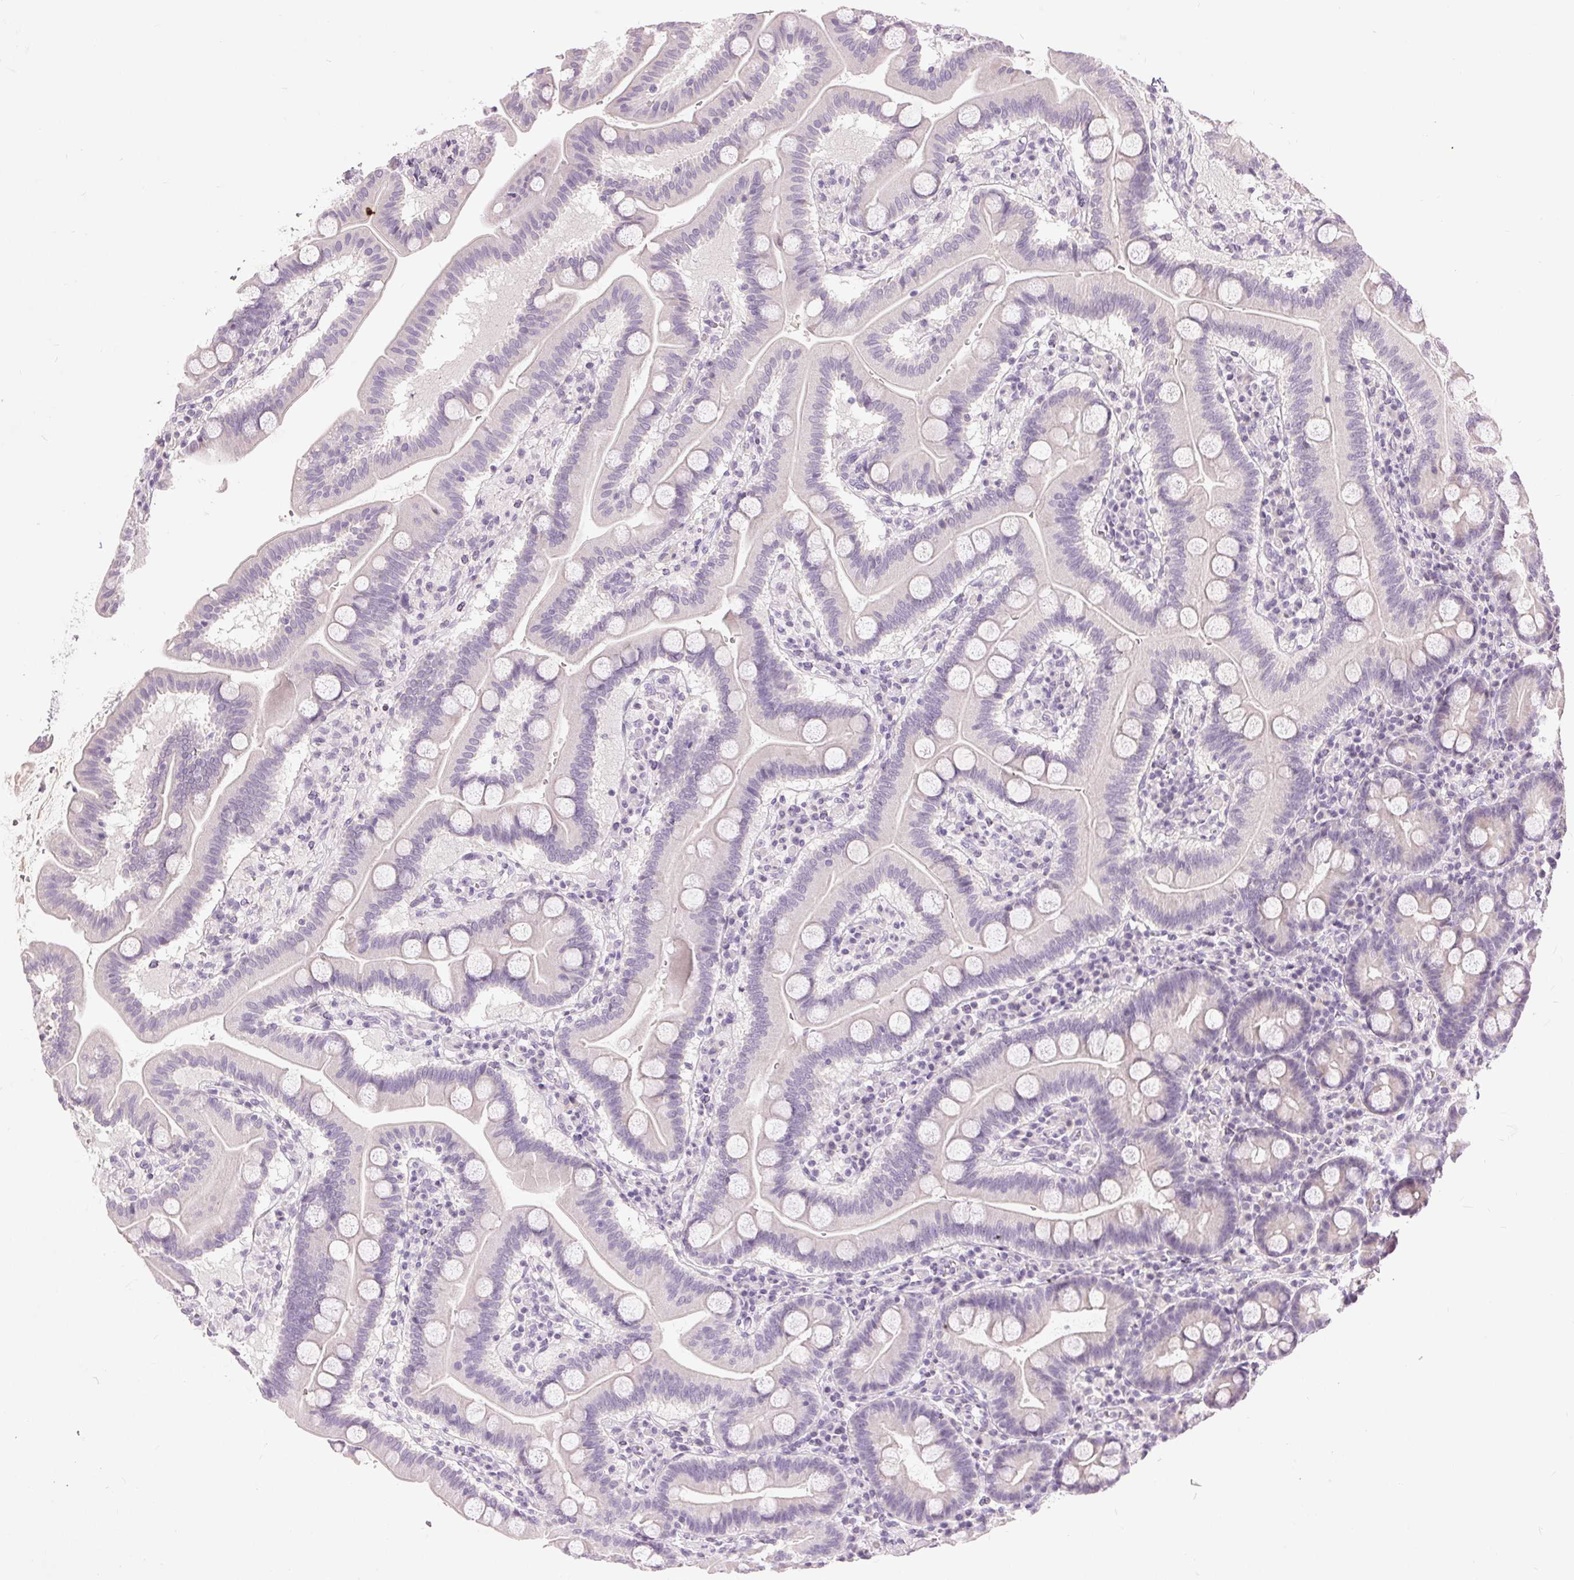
{"staining": {"intensity": "negative", "quantity": "none", "location": "none"}, "tissue": "duodenum", "cell_type": "Glandular cells", "image_type": "normal", "snomed": [{"axis": "morphology", "description": "Normal tissue, NOS"}, {"axis": "topography", "description": "Pancreas"}, {"axis": "topography", "description": "Duodenum"}], "caption": "IHC image of benign duodenum stained for a protein (brown), which demonstrates no staining in glandular cells.", "gene": "DSG3", "patient": {"sex": "male", "age": 59}}